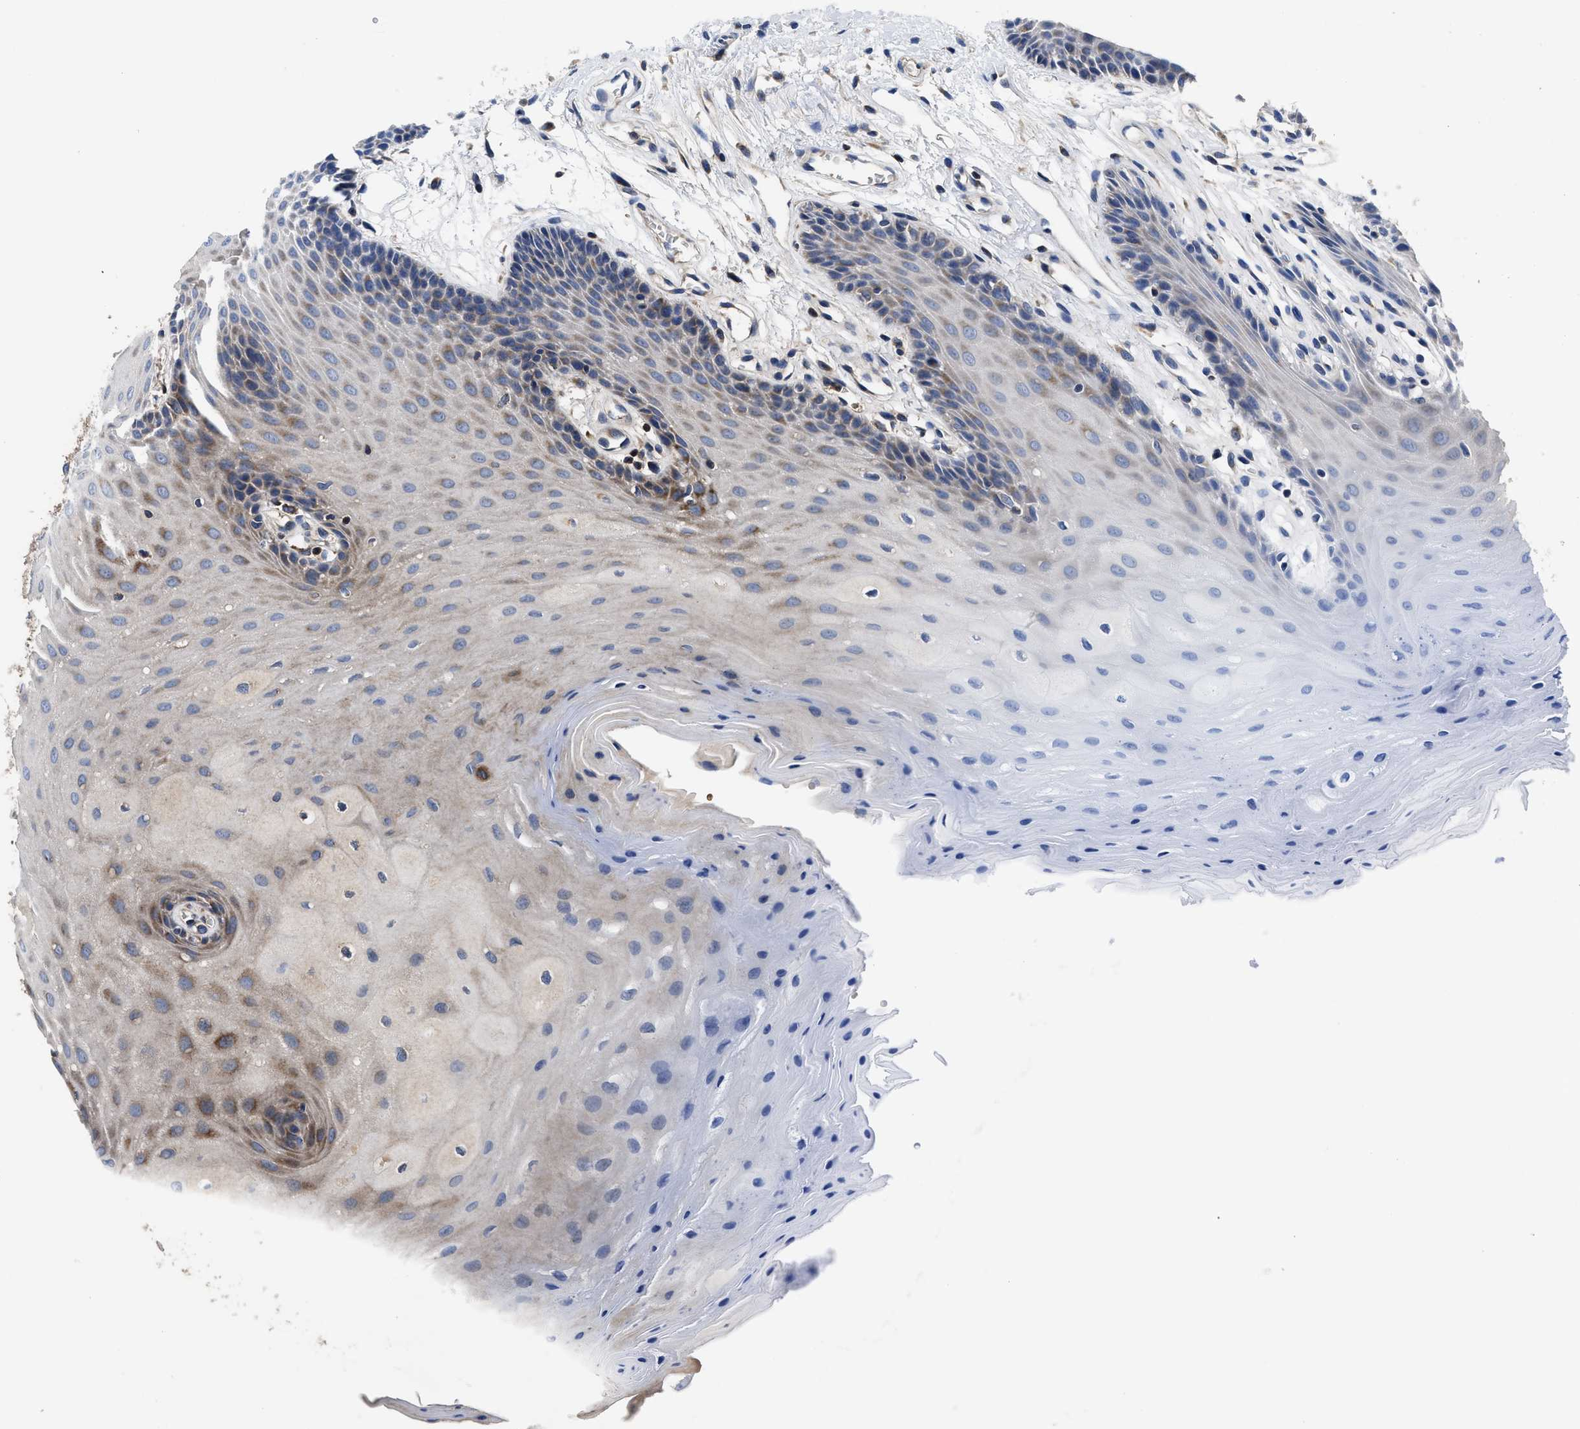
{"staining": {"intensity": "moderate", "quantity": "25%-75%", "location": "cytoplasmic/membranous"}, "tissue": "oral mucosa", "cell_type": "Squamous epithelial cells", "image_type": "normal", "snomed": [{"axis": "morphology", "description": "Normal tissue, NOS"}, {"axis": "morphology", "description": "Squamous cell carcinoma, NOS"}, {"axis": "topography", "description": "Oral tissue"}, {"axis": "topography", "description": "Head-Neck"}], "caption": "A high-resolution photomicrograph shows IHC staining of normal oral mucosa, which reveals moderate cytoplasmic/membranous positivity in about 25%-75% of squamous epithelial cells.", "gene": "YBEY", "patient": {"sex": "male", "age": 71}}